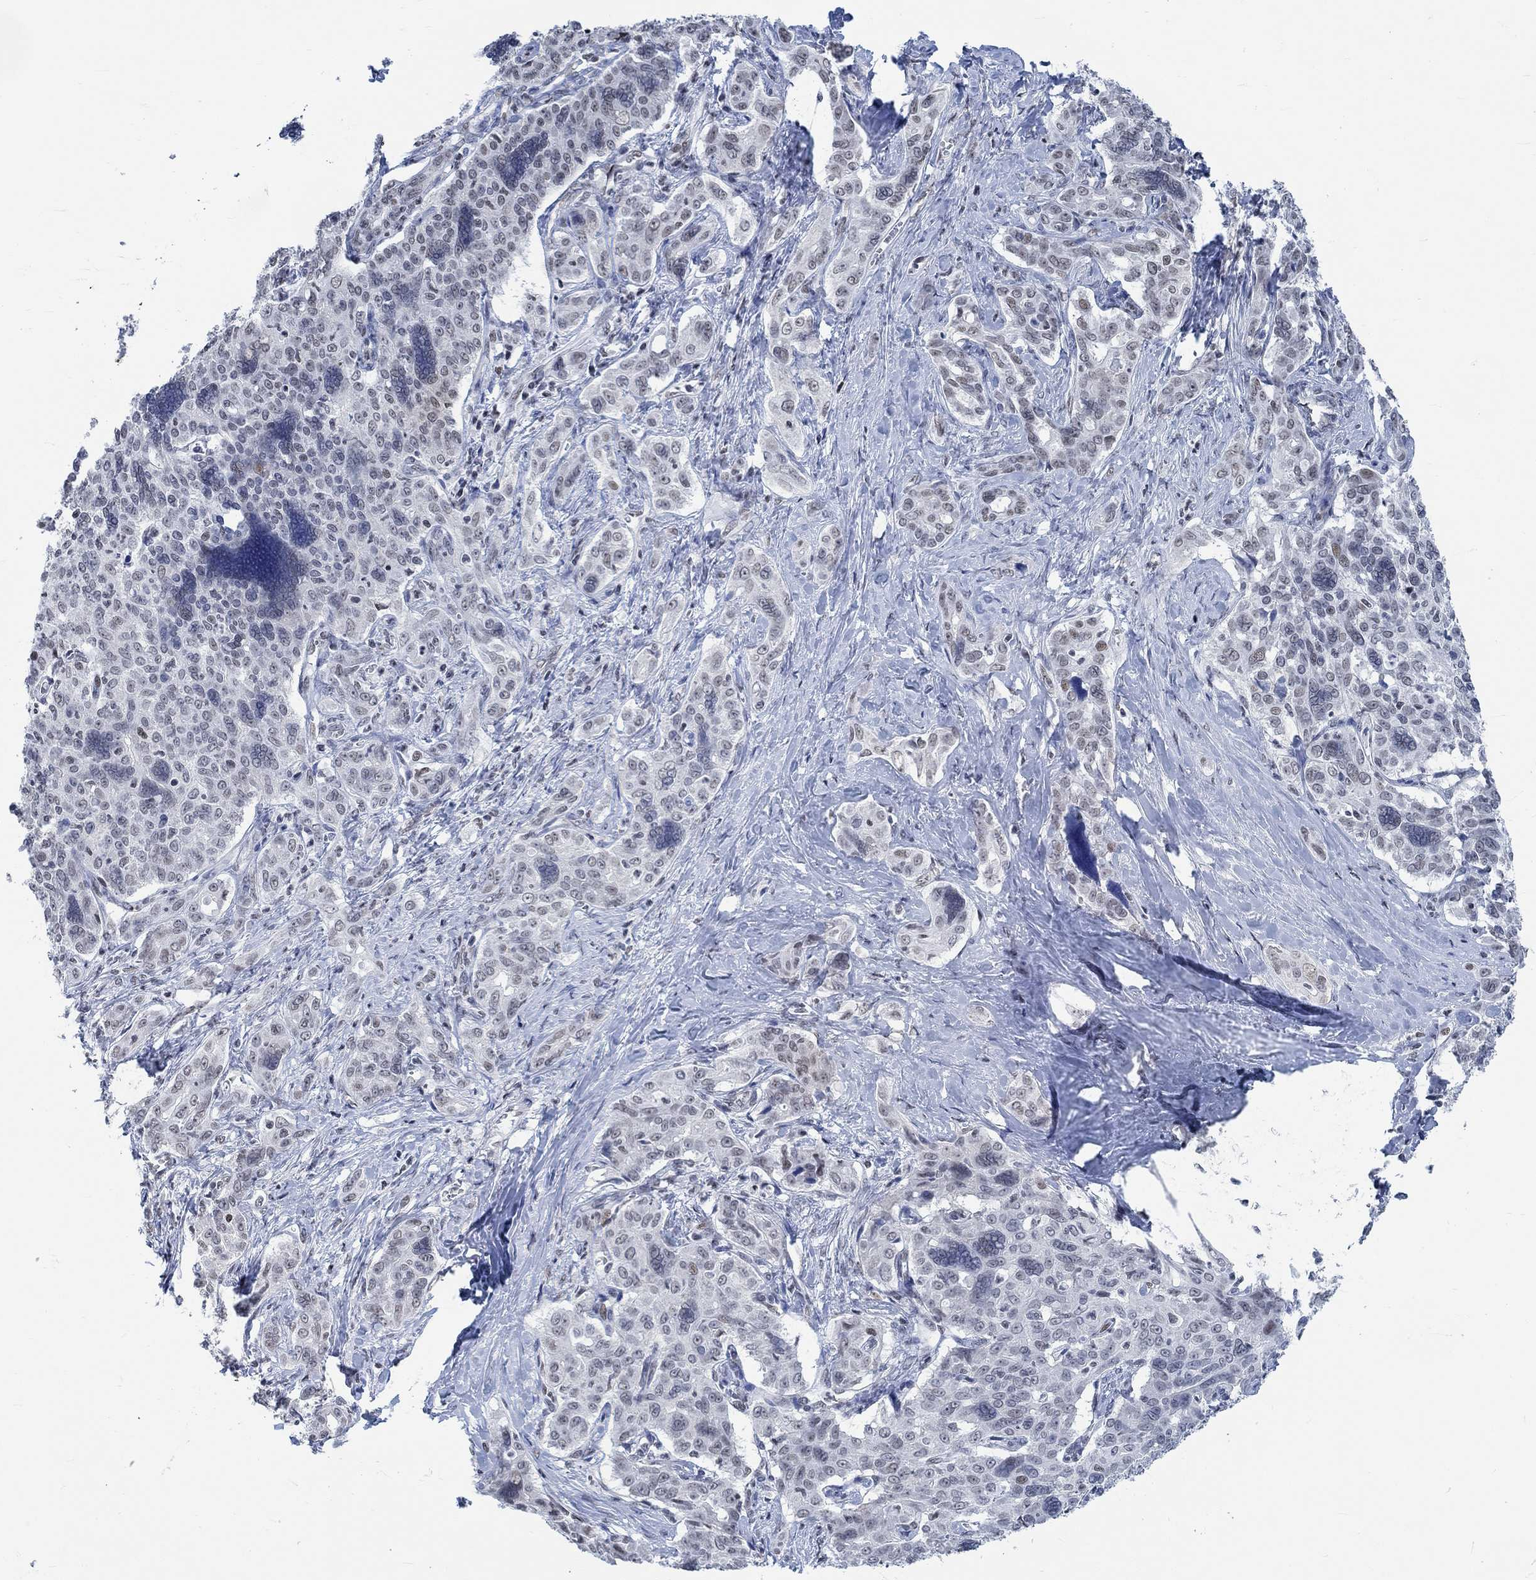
{"staining": {"intensity": "negative", "quantity": "none", "location": "none"}, "tissue": "liver cancer", "cell_type": "Tumor cells", "image_type": "cancer", "snomed": [{"axis": "morphology", "description": "Cholangiocarcinoma"}, {"axis": "topography", "description": "Liver"}], "caption": "A photomicrograph of human cholangiocarcinoma (liver) is negative for staining in tumor cells.", "gene": "KCNH8", "patient": {"sex": "female", "age": 47}}